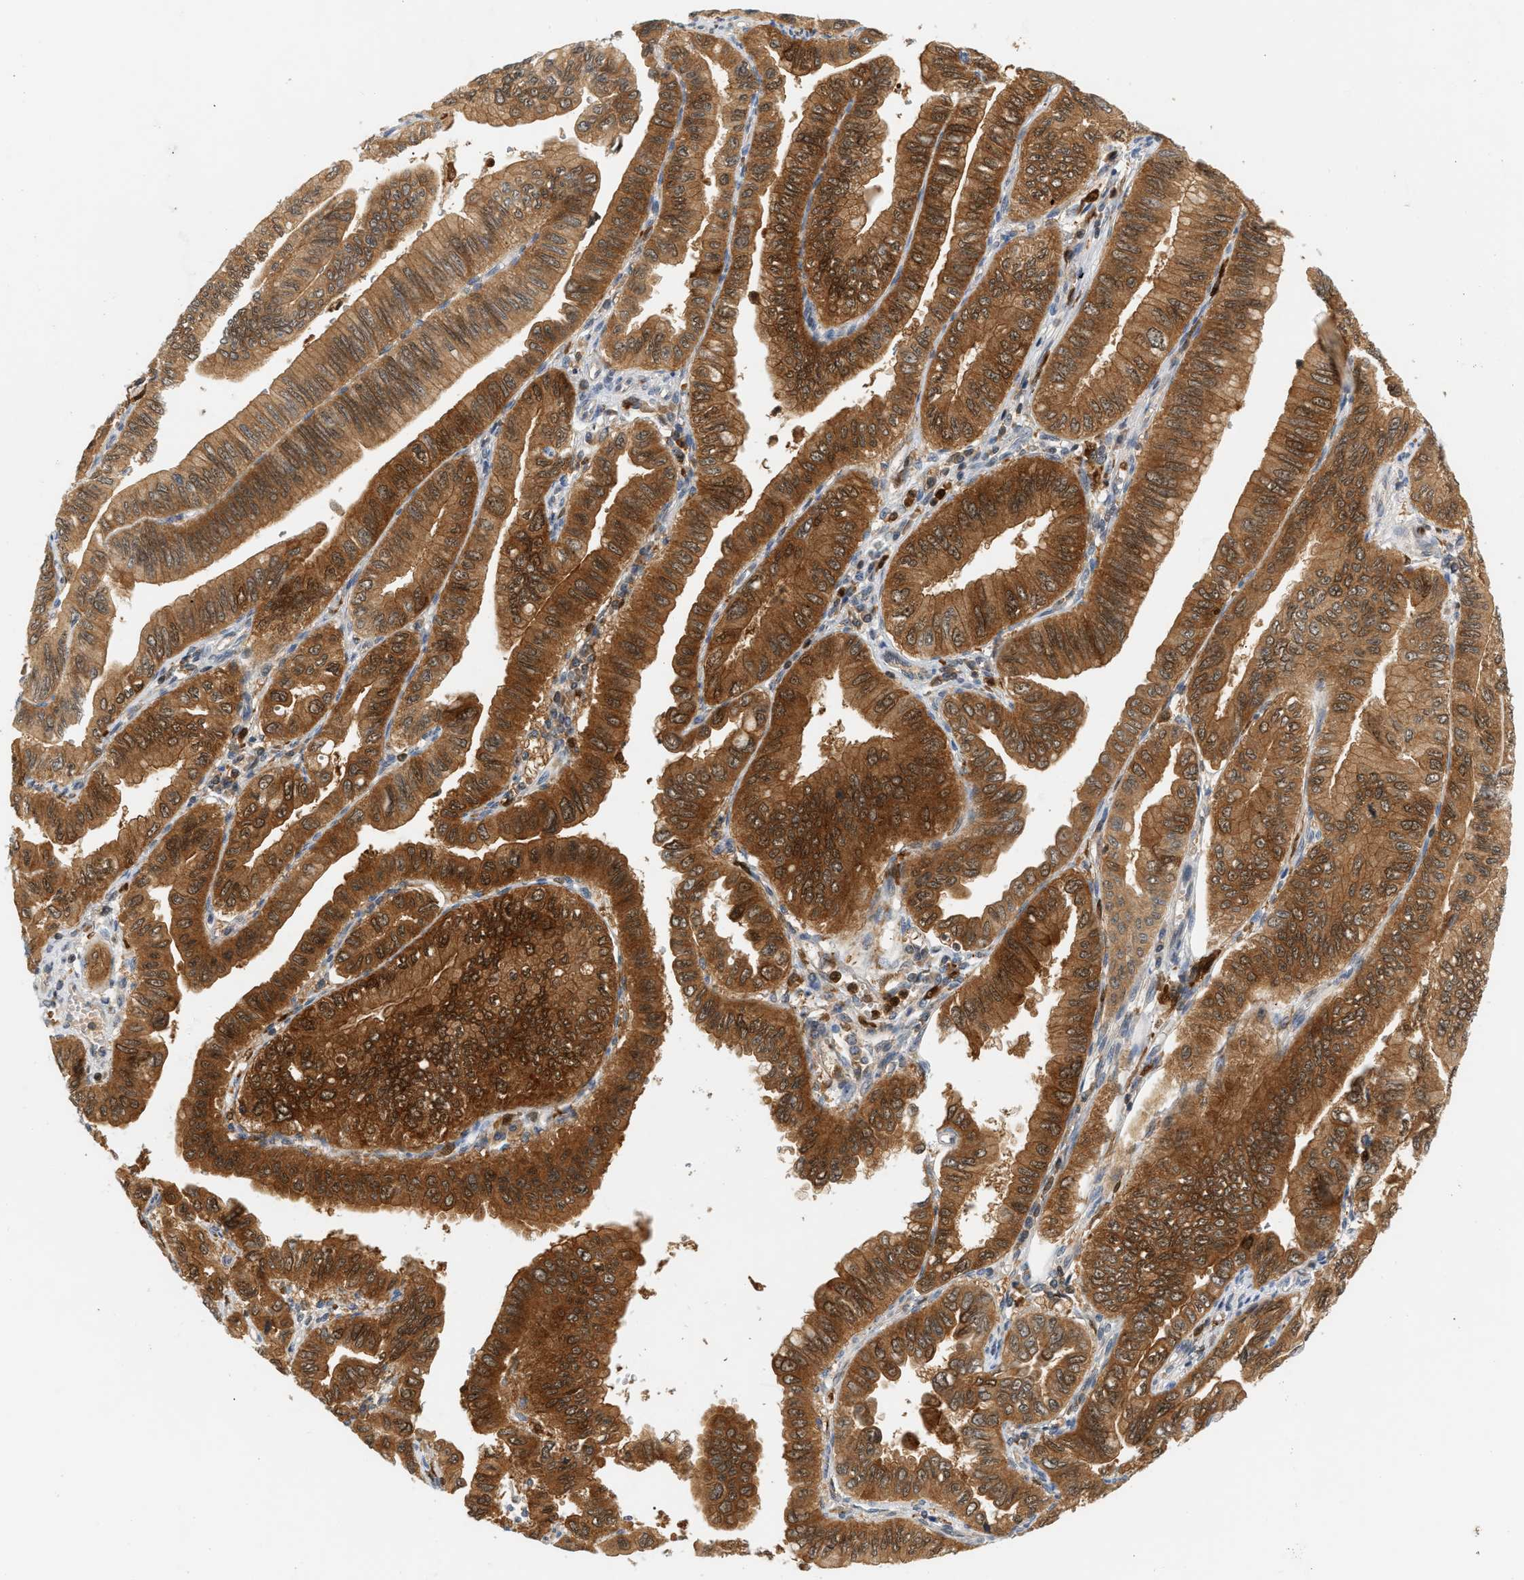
{"staining": {"intensity": "moderate", "quantity": ">75%", "location": "cytoplasmic/membranous,nuclear"}, "tissue": "pancreatic cancer", "cell_type": "Tumor cells", "image_type": "cancer", "snomed": [{"axis": "morphology", "description": "Normal tissue, NOS"}, {"axis": "topography", "description": "Lymph node"}], "caption": "Tumor cells exhibit moderate cytoplasmic/membranous and nuclear positivity in approximately >75% of cells in pancreatic cancer. (DAB = brown stain, brightfield microscopy at high magnification).", "gene": "PYCARD", "patient": {"sex": "male", "age": 50}}